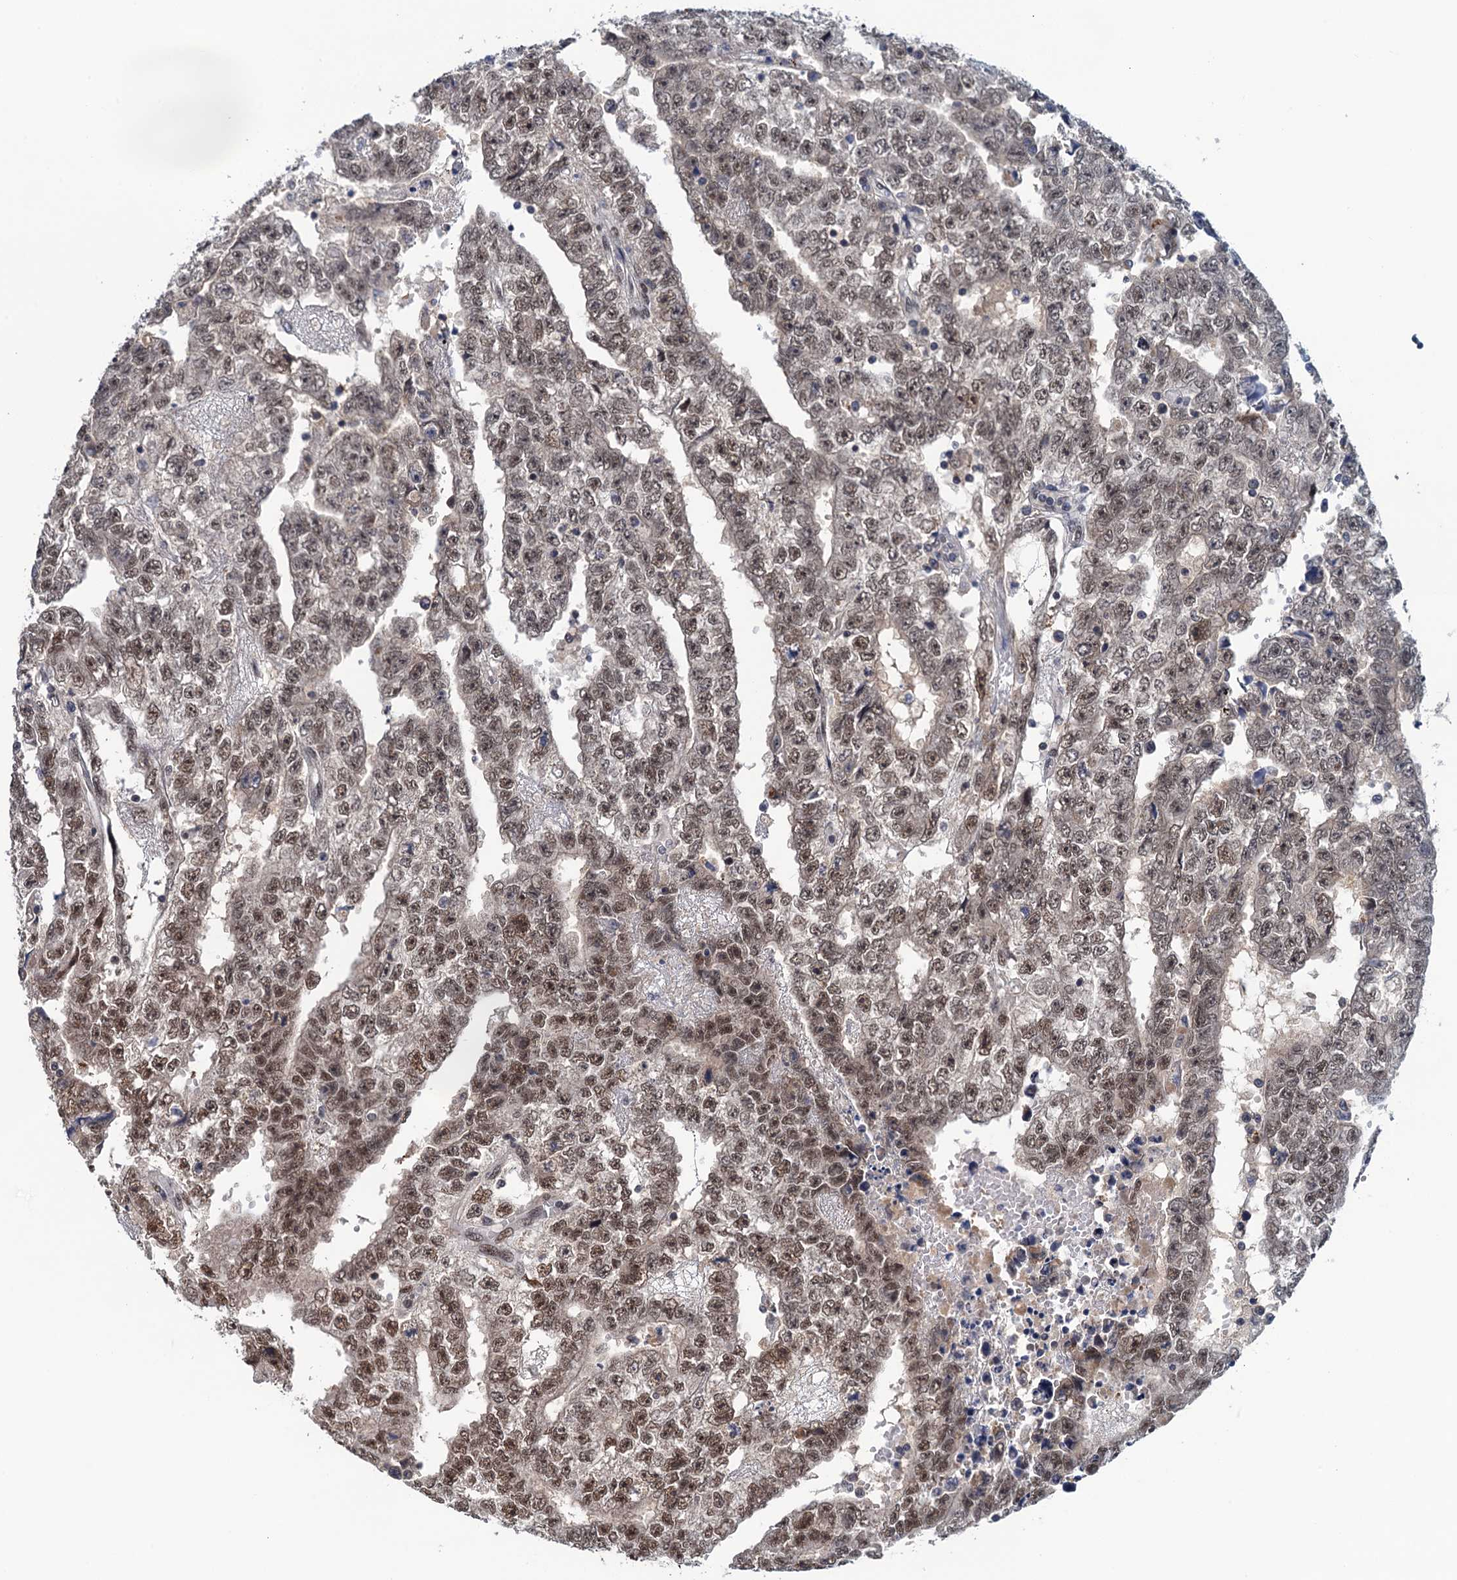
{"staining": {"intensity": "moderate", "quantity": "25%-75%", "location": "nuclear"}, "tissue": "testis cancer", "cell_type": "Tumor cells", "image_type": "cancer", "snomed": [{"axis": "morphology", "description": "Carcinoma, Embryonal, NOS"}, {"axis": "topography", "description": "Testis"}], "caption": "Immunohistochemical staining of testis cancer shows medium levels of moderate nuclear protein staining in about 25%-75% of tumor cells. Nuclei are stained in blue.", "gene": "SAE1", "patient": {"sex": "male", "age": 25}}